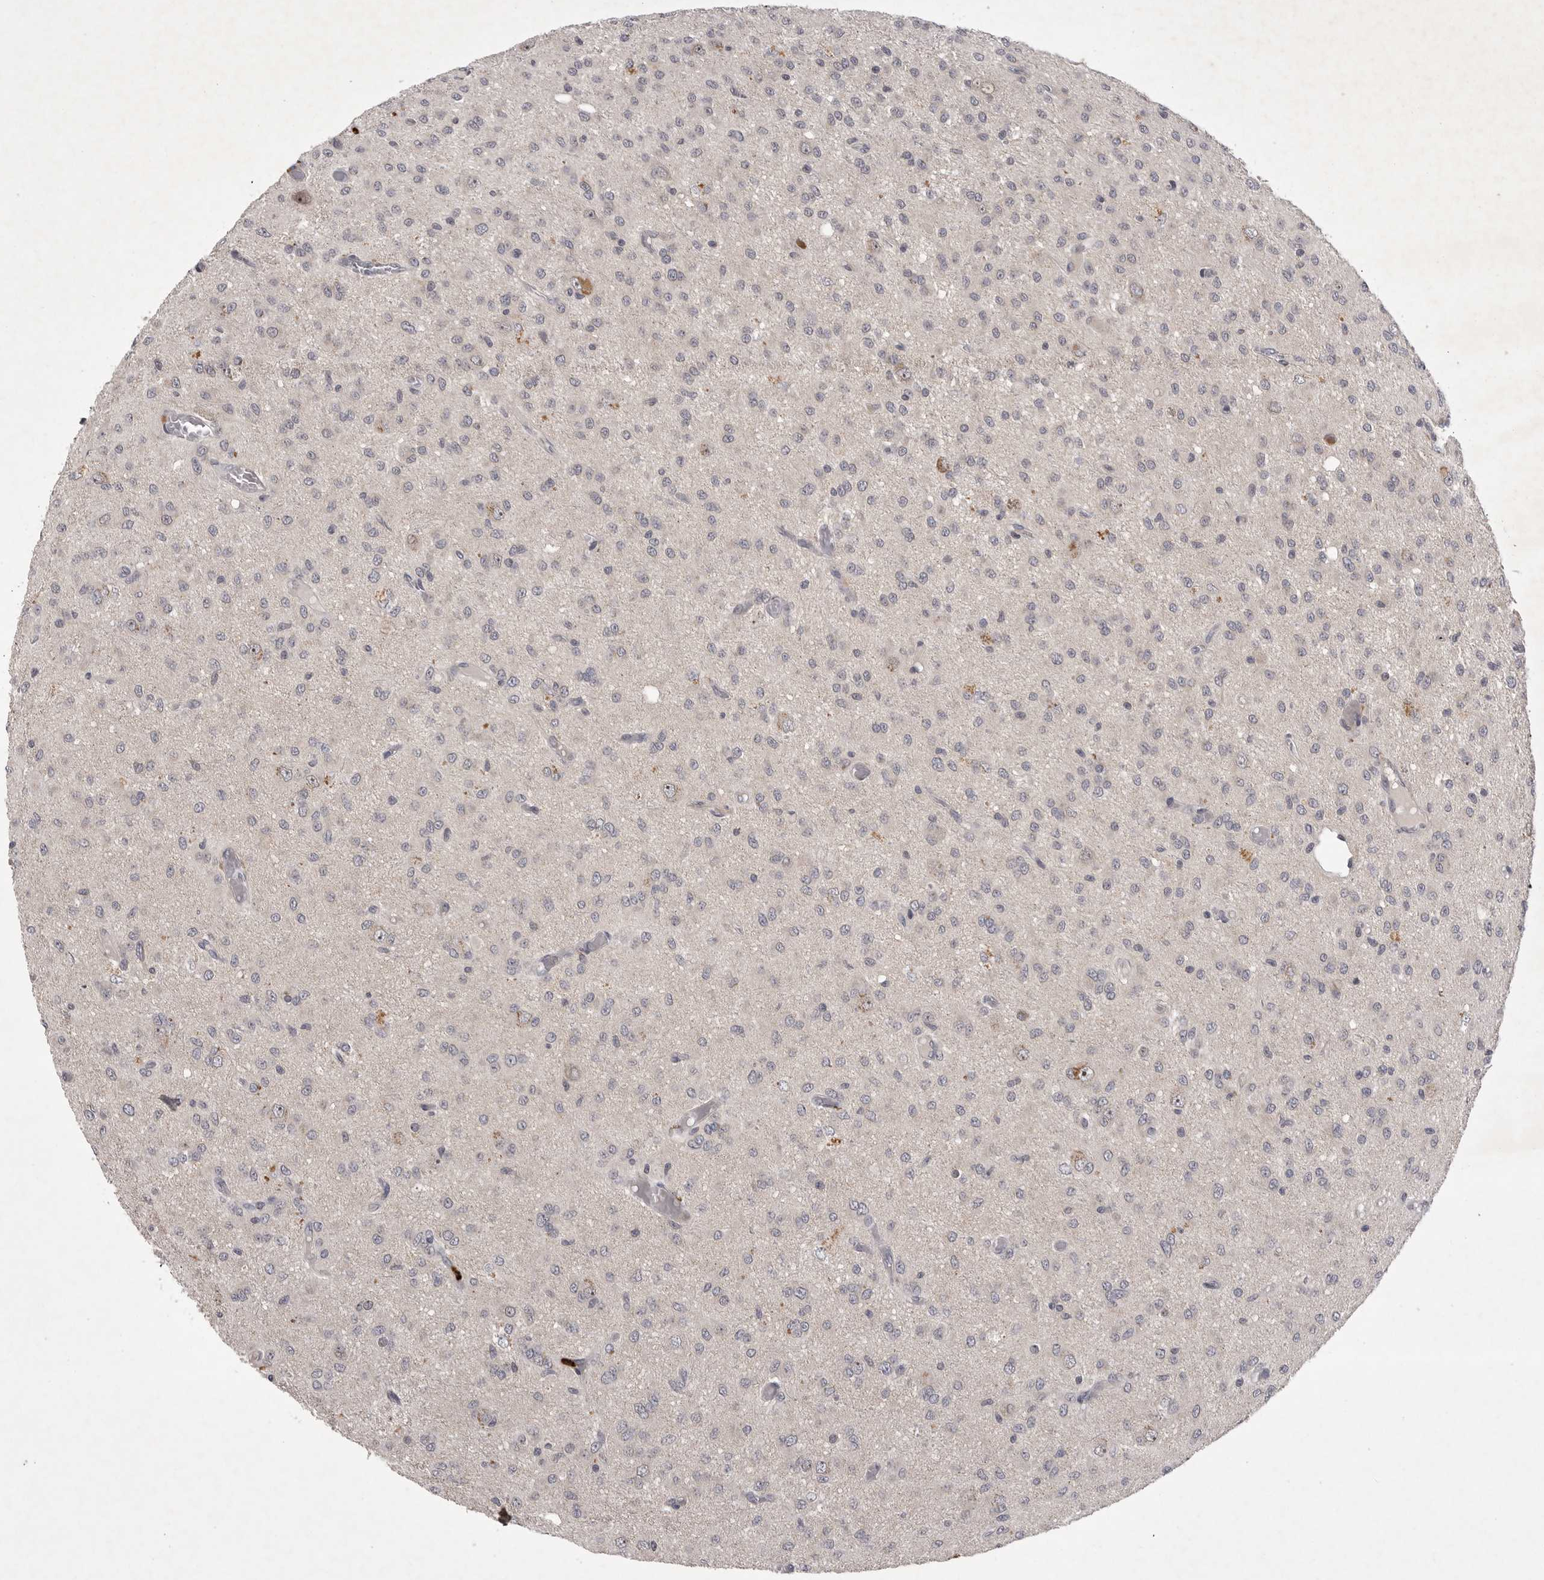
{"staining": {"intensity": "negative", "quantity": "none", "location": "none"}, "tissue": "glioma", "cell_type": "Tumor cells", "image_type": "cancer", "snomed": [{"axis": "morphology", "description": "Glioma, malignant, High grade"}, {"axis": "topography", "description": "Brain"}], "caption": "A high-resolution histopathology image shows immunohistochemistry (IHC) staining of high-grade glioma (malignant), which shows no significant positivity in tumor cells.", "gene": "UBE3D", "patient": {"sex": "female", "age": 59}}